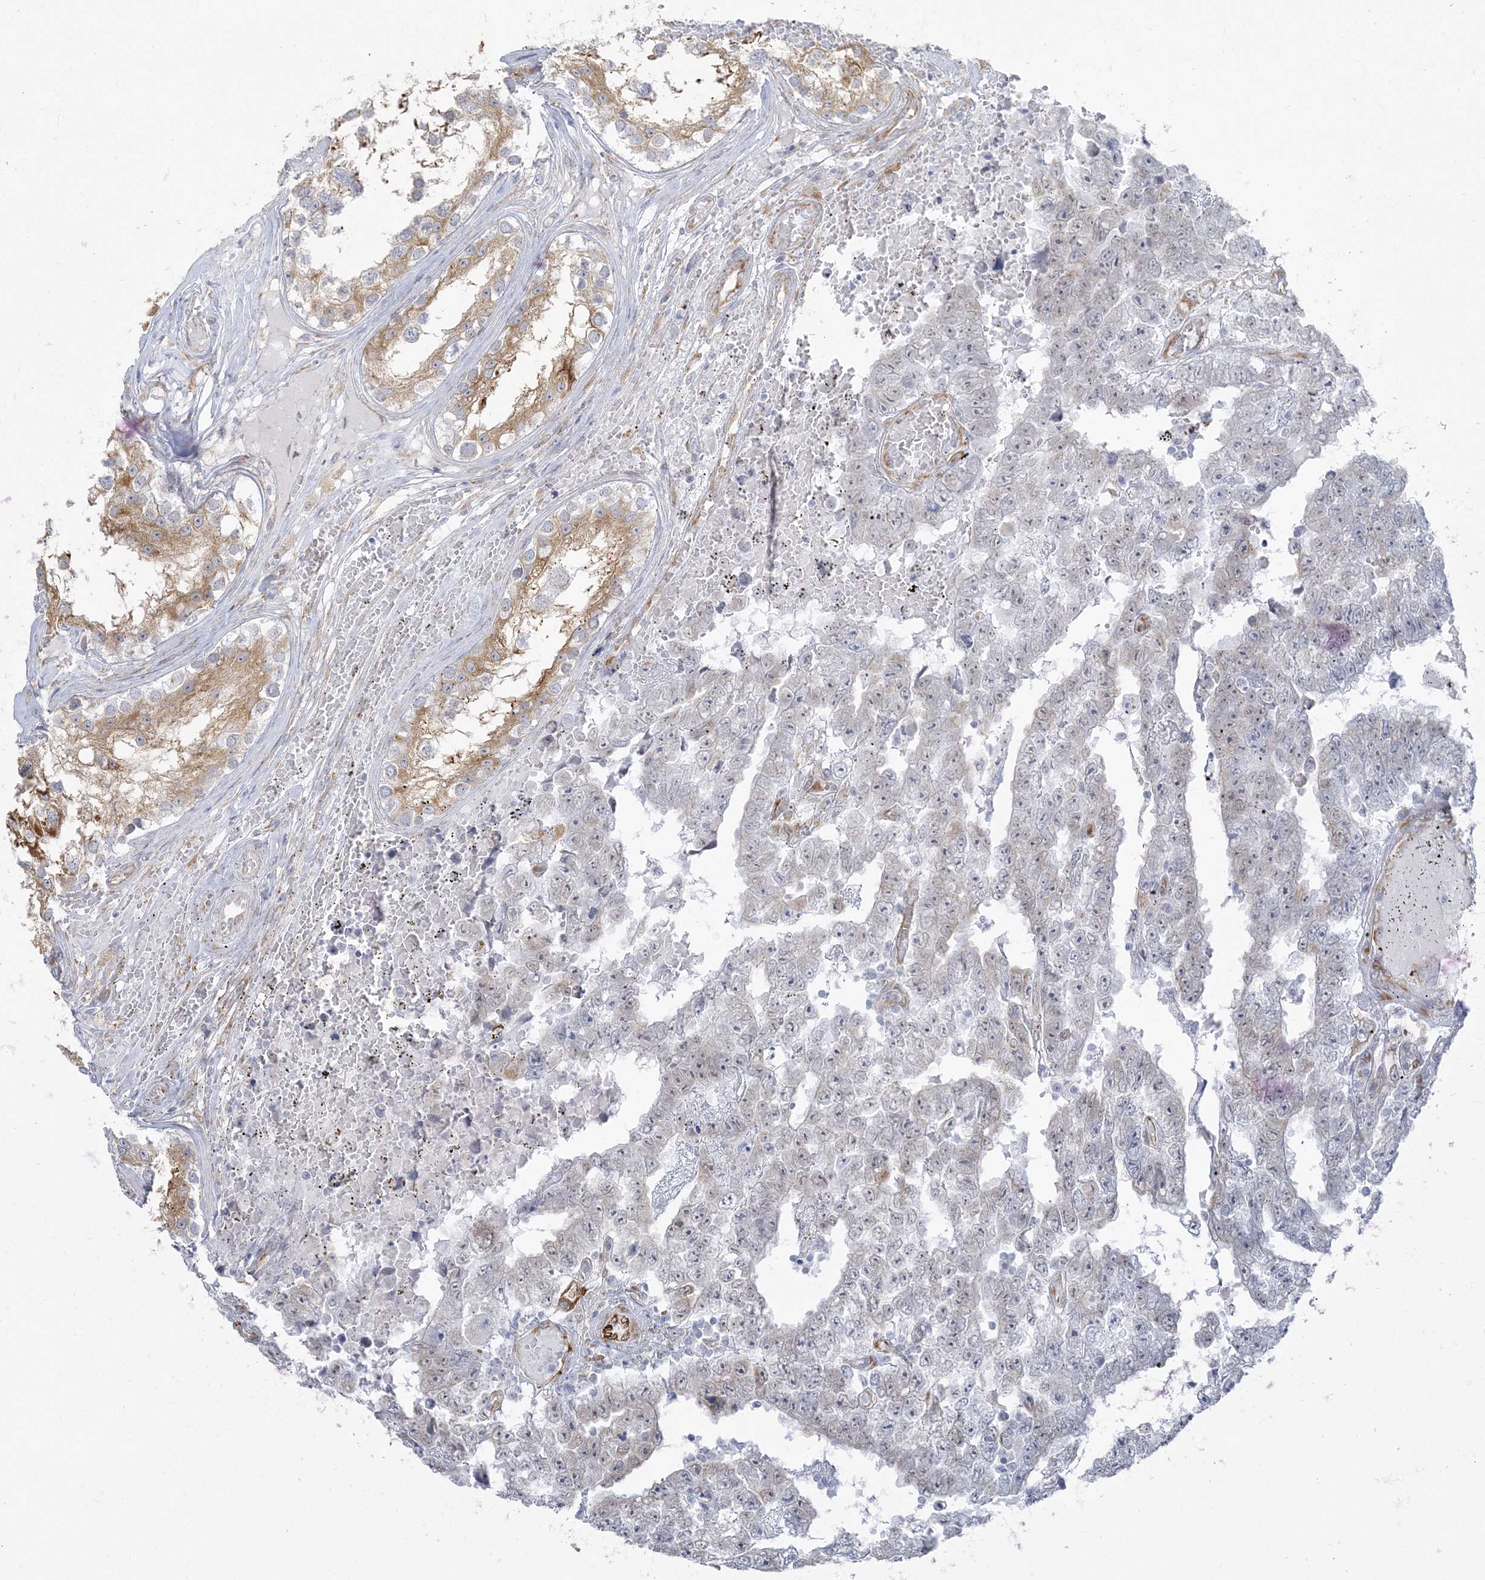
{"staining": {"intensity": "negative", "quantity": "none", "location": "none"}, "tissue": "testis cancer", "cell_type": "Tumor cells", "image_type": "cancer", "snomed": [{"axis": "morphology", "description": "Carcinoma, Embryonal, NOS"}, {"axis": "topography", "description": "Testis"}], "caption": "Immunohistochemical staining of embryonal carcinoma (testis) exhibits no significant positivity in tumor cells.", "gene": "ZC3H6", "patient": {"sex": "male", "age": 25}}